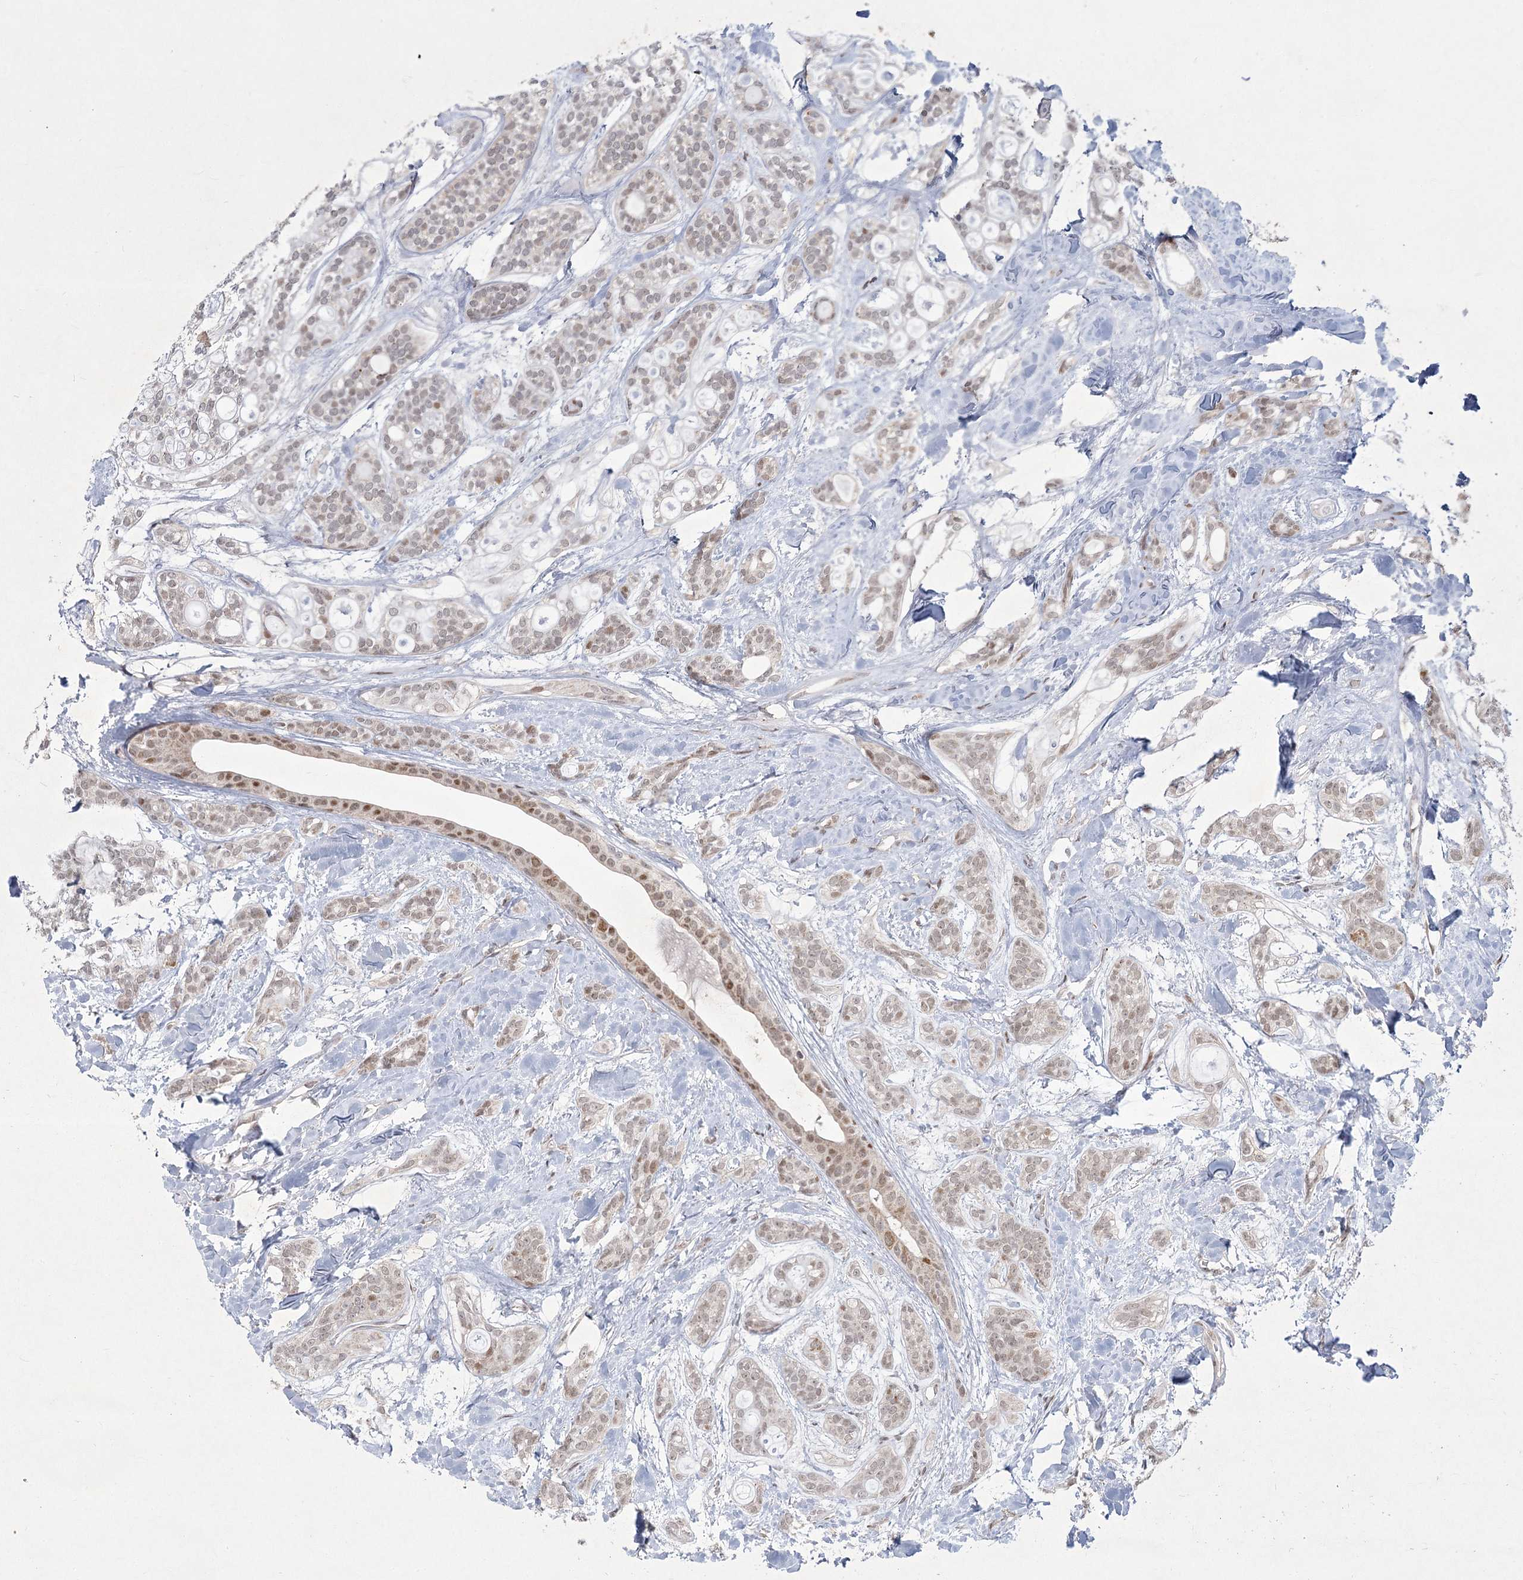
{"staining": {"intensity": "weak", "quantity": ">75%", "location": "cytoplasmic/membranous,nuclear"}, "tissue": "head and neck cancer", "cell_type": "Tumor cells", "image_type": "cancer", "snomed": [{"axis": "morphology", "description": "Adenocarcinoma, NOS"}, {"axis": "topography", "description": "Head-Neck"}], "caption": "Immunohistochemical staining of head and neck adenocarcinoma shows low levels of weak cytoplasmic/membranous and nuclear protein positivity in approximately >75% of tumor cells.", "gene": "CIB4", "patient": {"sex": "male", "age": 66}}